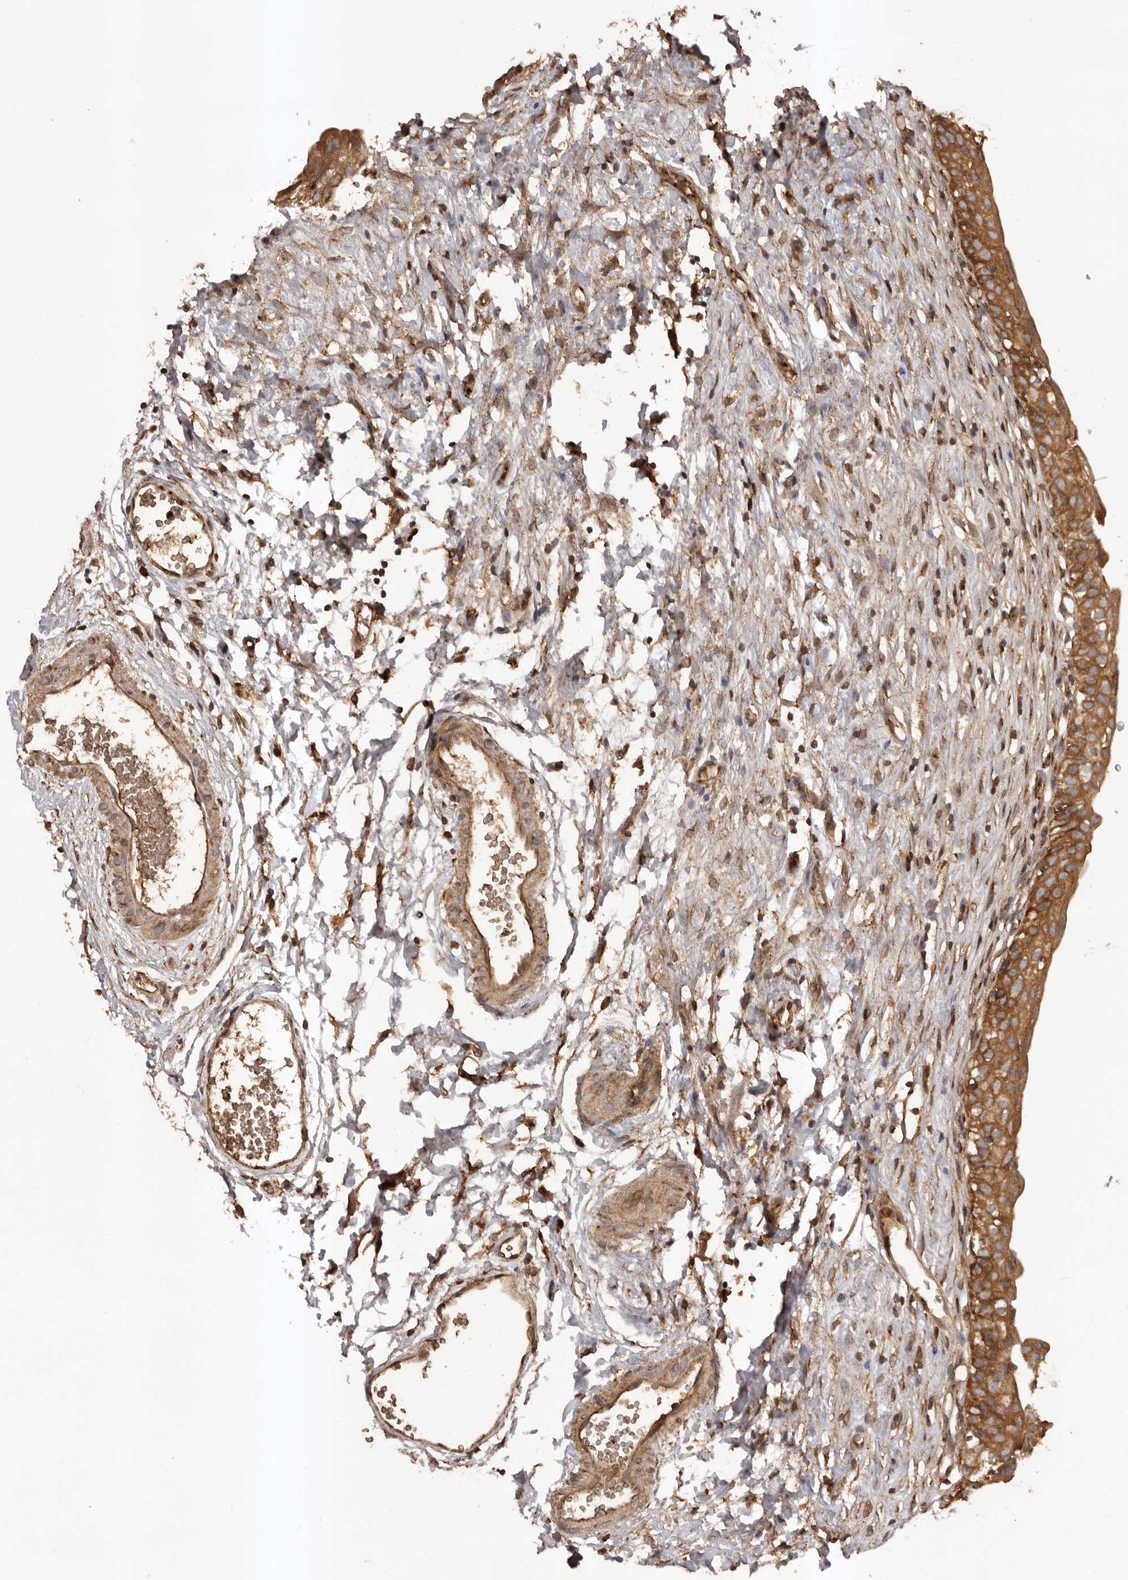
{"staining": {"intensity": "strong", "quantity": ">75%", "location": "cytoplasmic/membranous"}, "tissue": "urinary bladder", "cell_type": "Urothelial cells", "image_type": "normal", "snomed": [{"axis": "morphology", "description": "Normal tissue, NOS"}, {"axis": "topography", "description": "Urinary bladder"}], "caption": "Protein analysis of unremarkable urinary bladder reveals strong cytoplasmic/membranous staining in approximately >75% of urothelial cells. Ihc stains the protein in brown and the nuclei are stained blue.", "gene": "SLC22A3", "patient": {"sex": "male", "age": 51}}